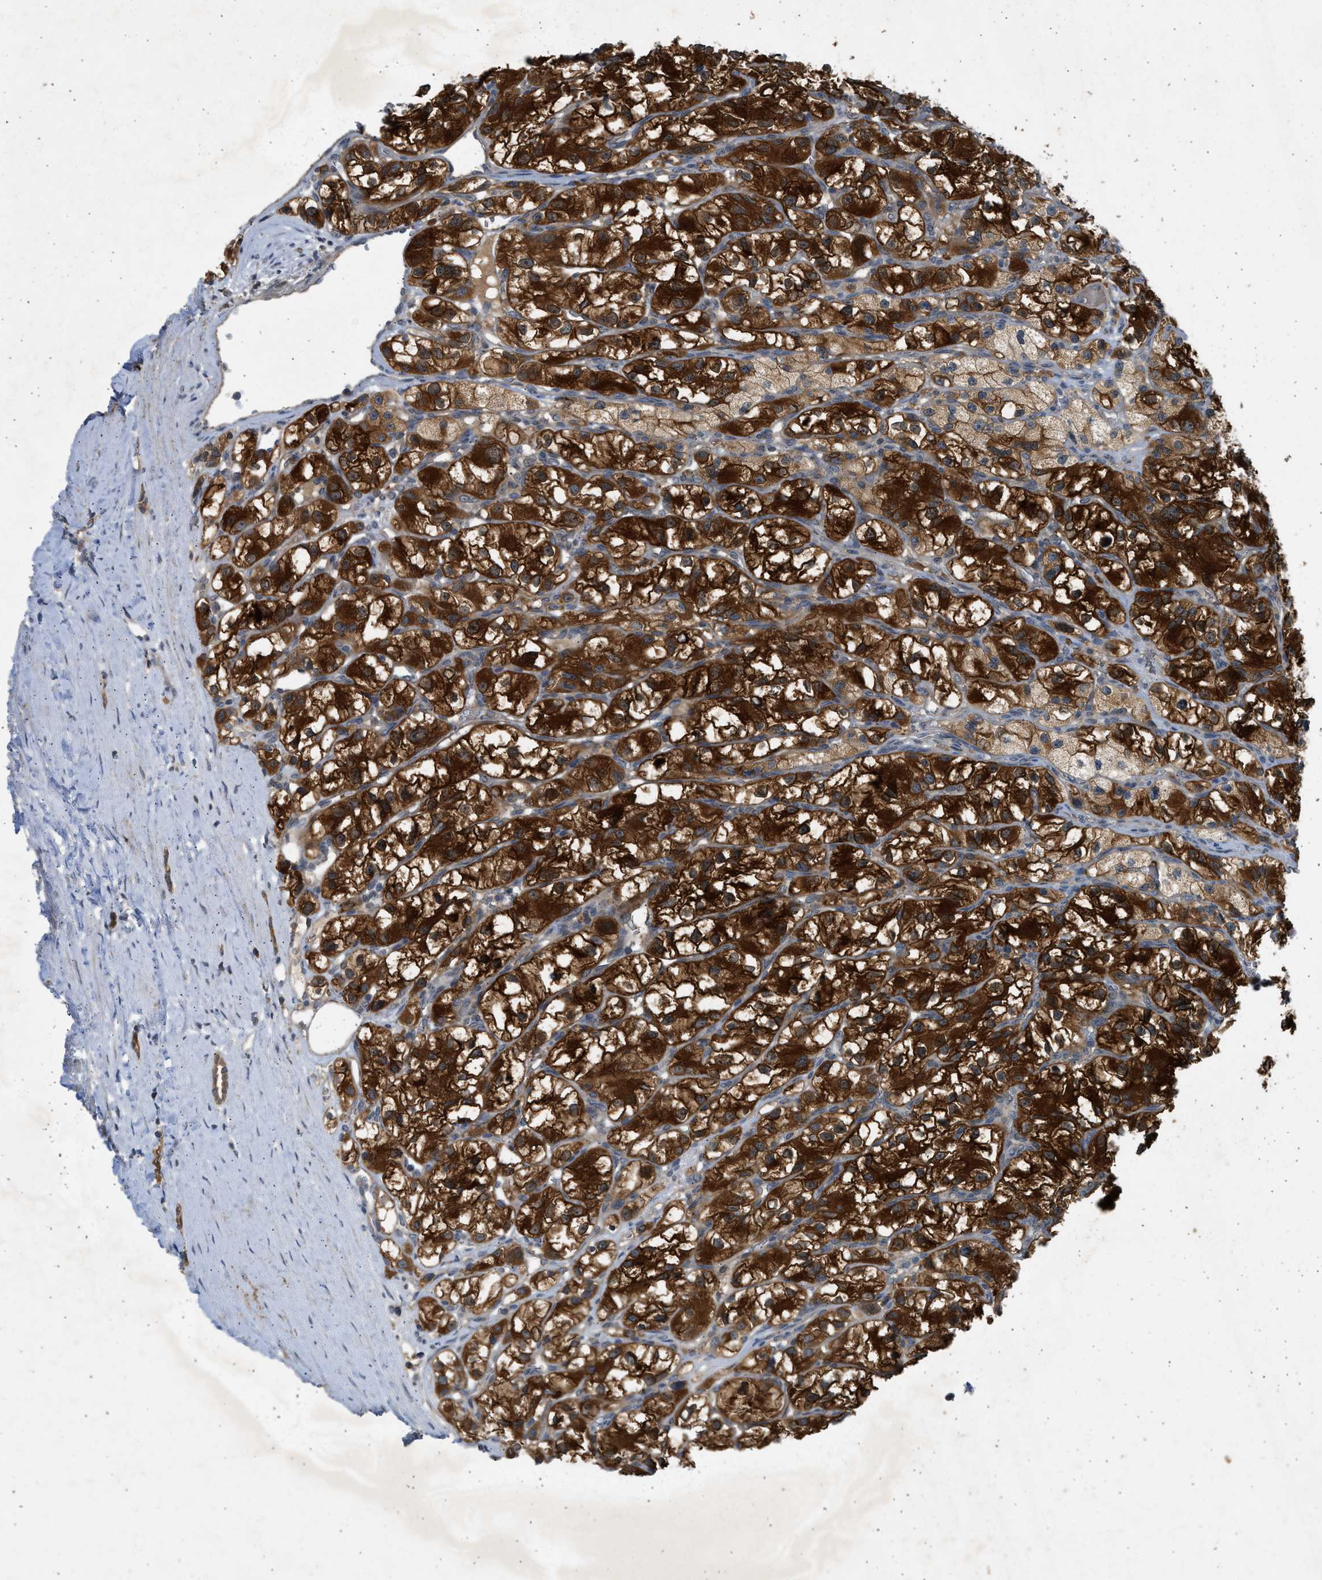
{"staining": {"intensity": "strong", "quantity": ">75%", "location": "cytoplasmic/membranous"}, "tissue": "renal cancer", "cell_type": "Tumor cells", "image_type": "cancer", "snomed": [{"axis": "morphology", "description": "Adenocarcinoma, NOS"}, {"axis": "topography", "description": "Kidney"}], "caption": "A high amount of strong cytoplasmic/membranous positivity is present in approximately >75% of tumor cells in renal cancer (adenocarcinoma) tissue.", "gene": "MAPK7", "patient": {"sex": "female", "age": 57}}